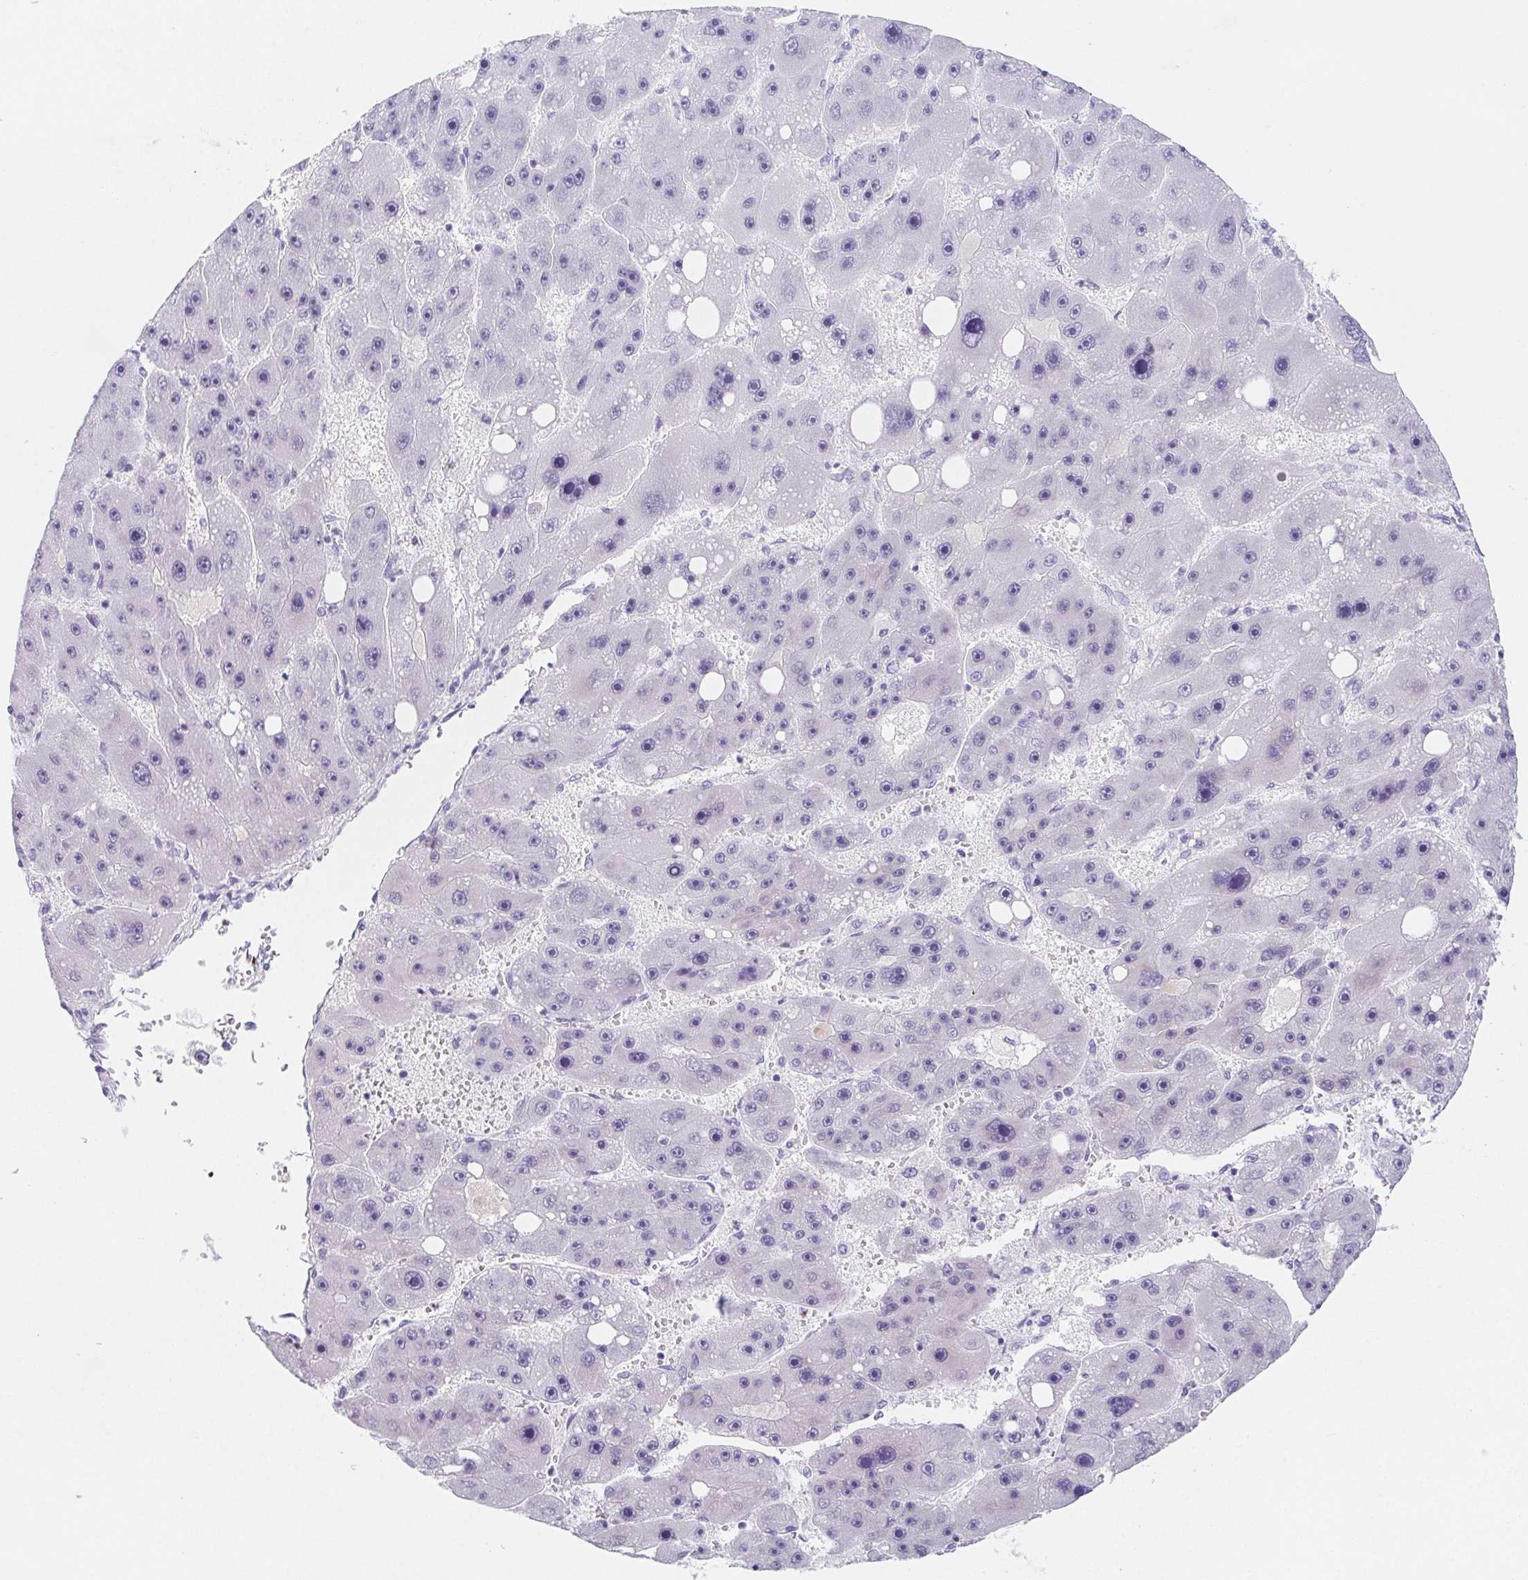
{"staining": {"intensity": "negative", "quantity": "none", "location": "none"}, "tissue": "liver cancer", "cell_type": "Tumor cells", "image_type": "cancer", "snomed": [{"axis": "morphology", "description": "Carcinoma, Hepatocellular, NOS"}, {"axis": "topography", "description": "Liver"}], "caption": "Immunohistochemistry (IHC) of hepatocellular carcinoma (liver) reveals no positivity in tumor cells. (IHC, brightfield microscopy, high magnification).", "gene": "ITIH2", "patient": {"sex": "female", "age": 61}}